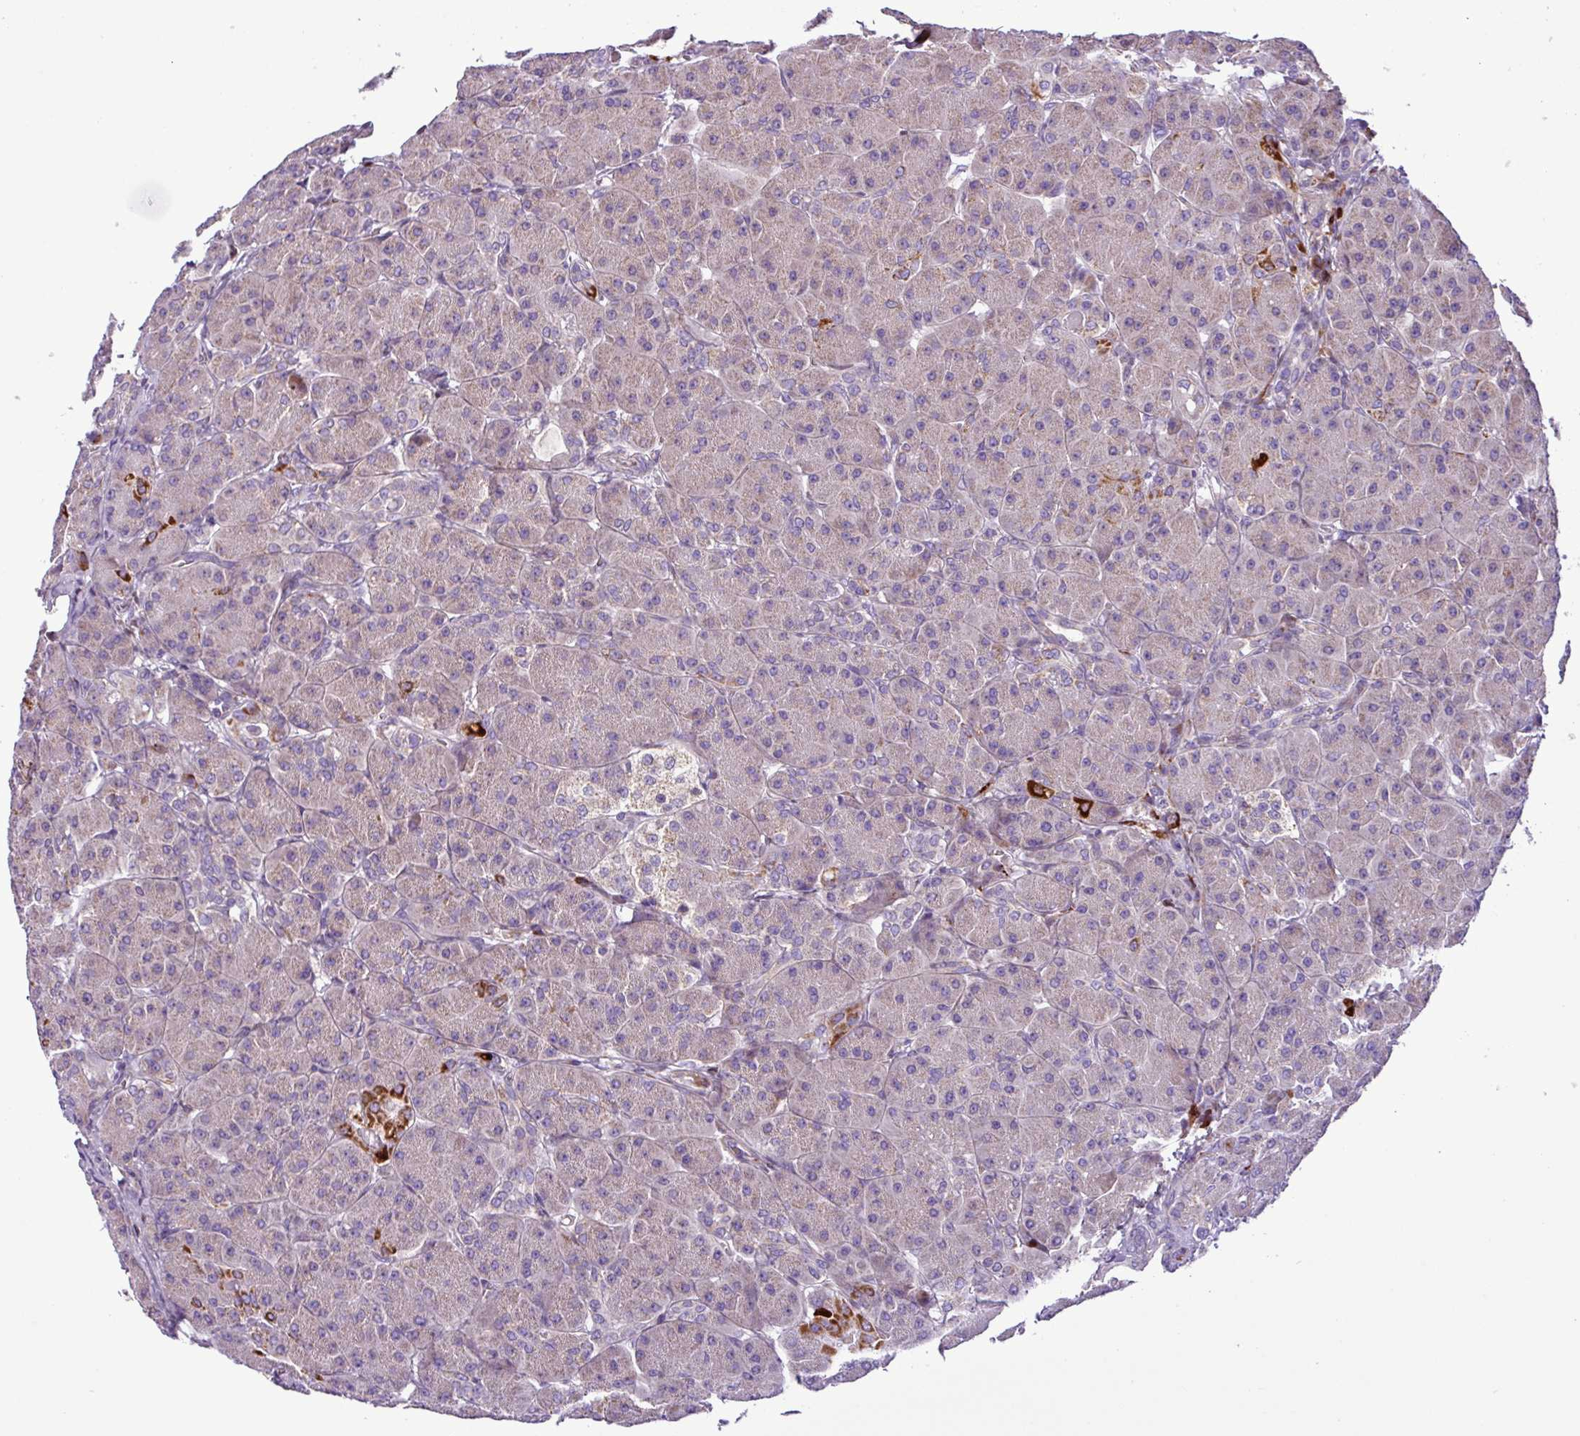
{"staining": {"intensity": "strong", "quantity": "<25%", "location": "cytoplasmic/membranous"}, "tissue": "pancreas", "cell_type": "Exocrine glandular cells", "image_type": "normal", "snomed": [{"axis": "morphology", "description": "Normal tissue, NOS"}, {"axis": "topography", "description": "Pancreas"}], "caption": "Pancreas stained with IHC shows strong cytoplasmic/membranous positivity in about <25% of exocrine glandular cells.", "gene": "FAM183A", "patient": {"sex": "male", "age": 63}}